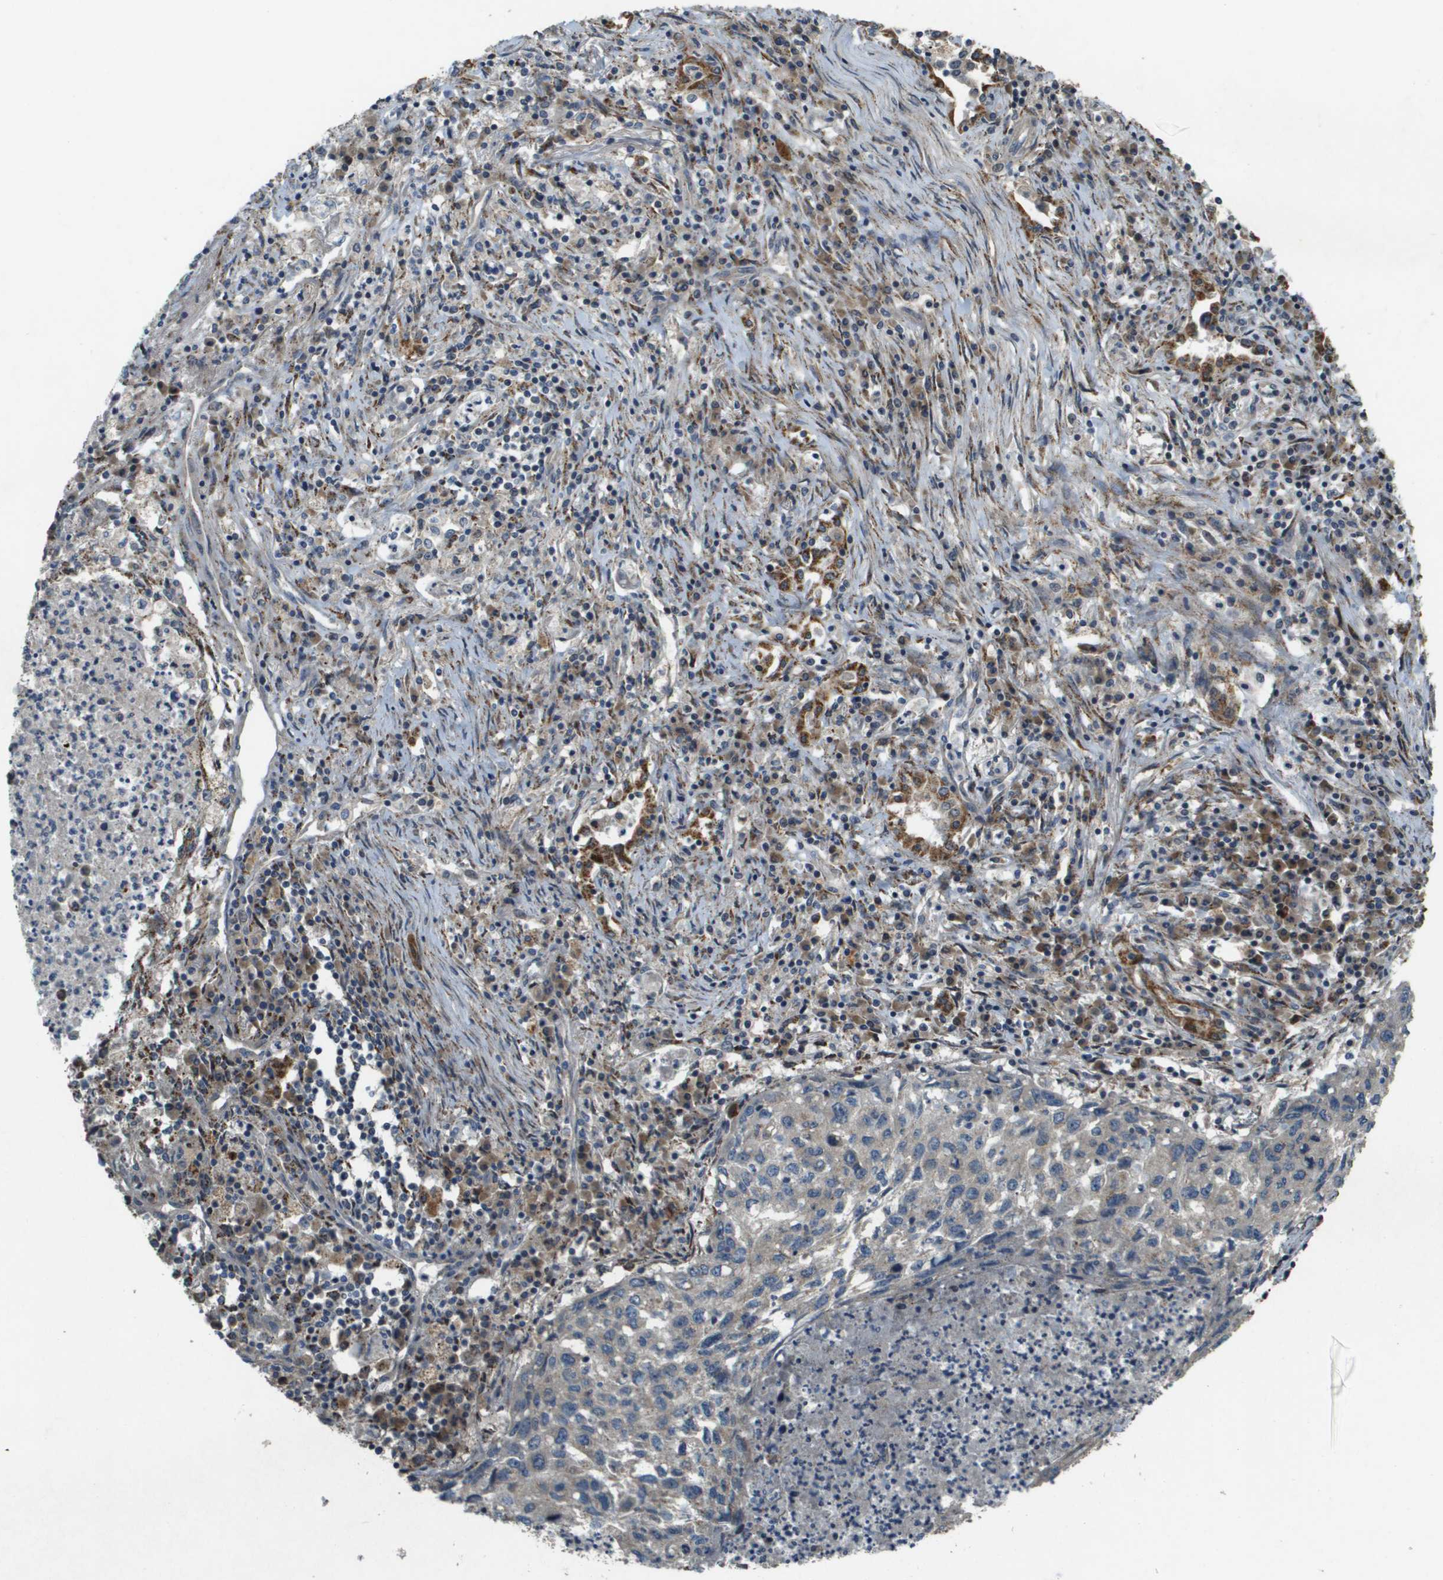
{"staining": {"intensity": "negative", "quantity": "none", "location": "none"}, "tissue": "lung cancer", "cell_type": "Tumor cells", "image_type": "cancer", "snomed": [{"axis": "morphology", "description": "Squamous cell carcinoma, NOS"}, {"axis": "topography", "description": "Lung"}], "caption": "The photomicrograph demonstrates no significant expression in tumor cells of lung squamous cell carcinoma. (DAB IHC, high magnification).", "gene": "CDKN2C", "patient": {"sex": "female", "age": 63}}